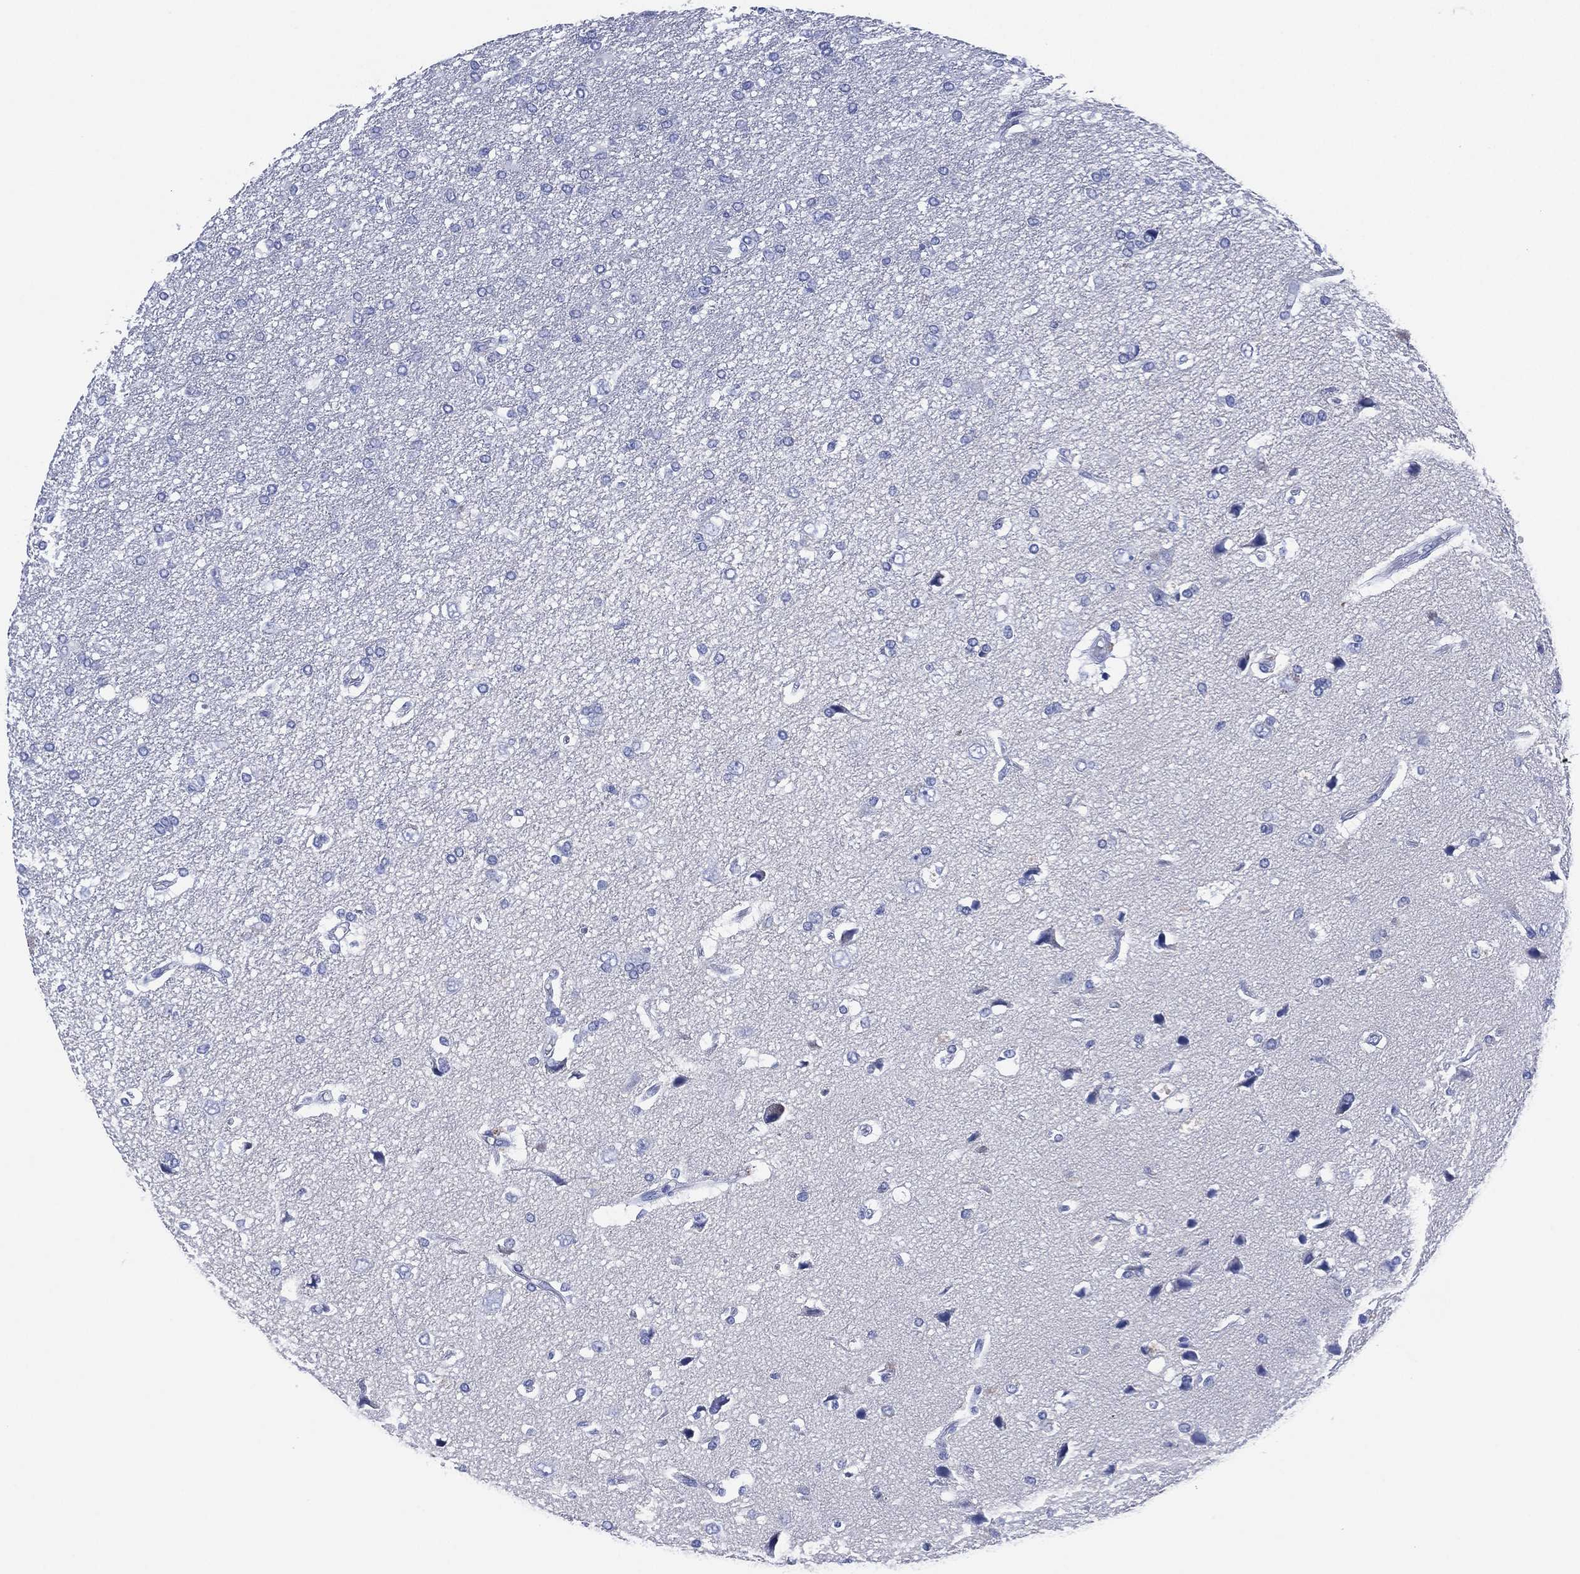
{"staining": {"intensity": "negative", "quantity": "none", "location": "none"}, "tissue": "glioma", "cell_type": "Tumor cells", "image_type": "cancer", "snomed": [{"axis": "morphology", "description": "Glioma, malignant, High grade"}, {"axis": "topography", "description": "Brain"}], "caption": "A high-resolution image shows immunohistochemistry (IHC) staining of malignant glioma (high-grade), which shows no significant expression in tumor cells. Nuclei are stained in blue.", "gene": "SLC9C2", "patient": {"sex": "female", "age": 63}}